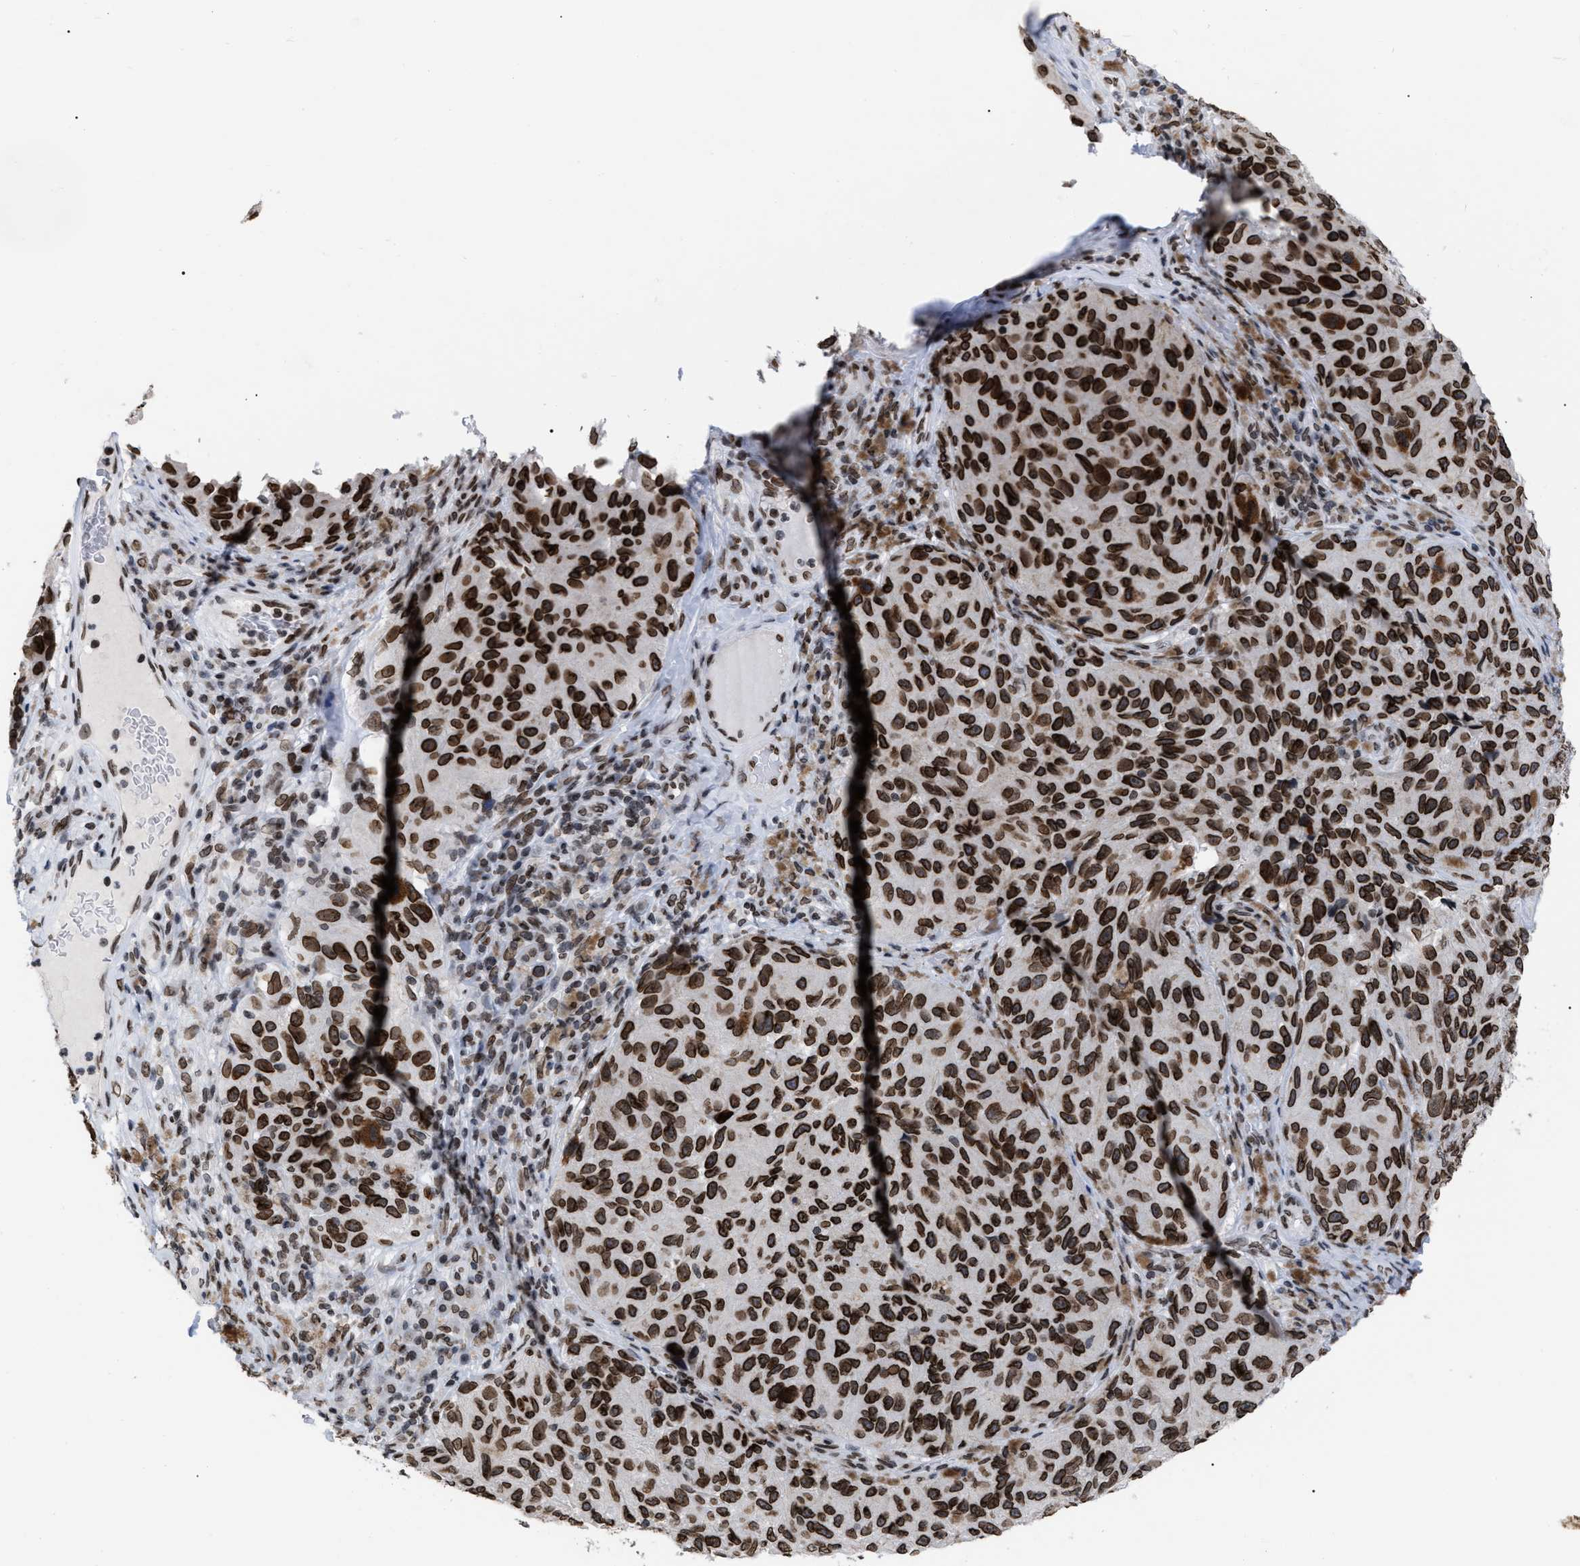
{"staining": {"intensity": "strong", "quantity": ">75%", "location": "cytoplasmic/membranous,nuclear"}, "tissue": "melanoma", "cell_type": "Tumor cells", "image_type": "cancer", "snomed": [{"axis": "morphology", "description": "Malignant melanoma, NOS"}, {"axis": "topography", "description": "Skin"}], "caption": "Immunohistochemistry (IHC) histopathology image of human malignant melanoma stained for a protein (brown), which reveals high levels of strong cytoplasmic/membranous and nuclear staining in approximately >75% of tumor cells.", "gene": "TPR", "patient": {"sex": "female", "age": 73}}